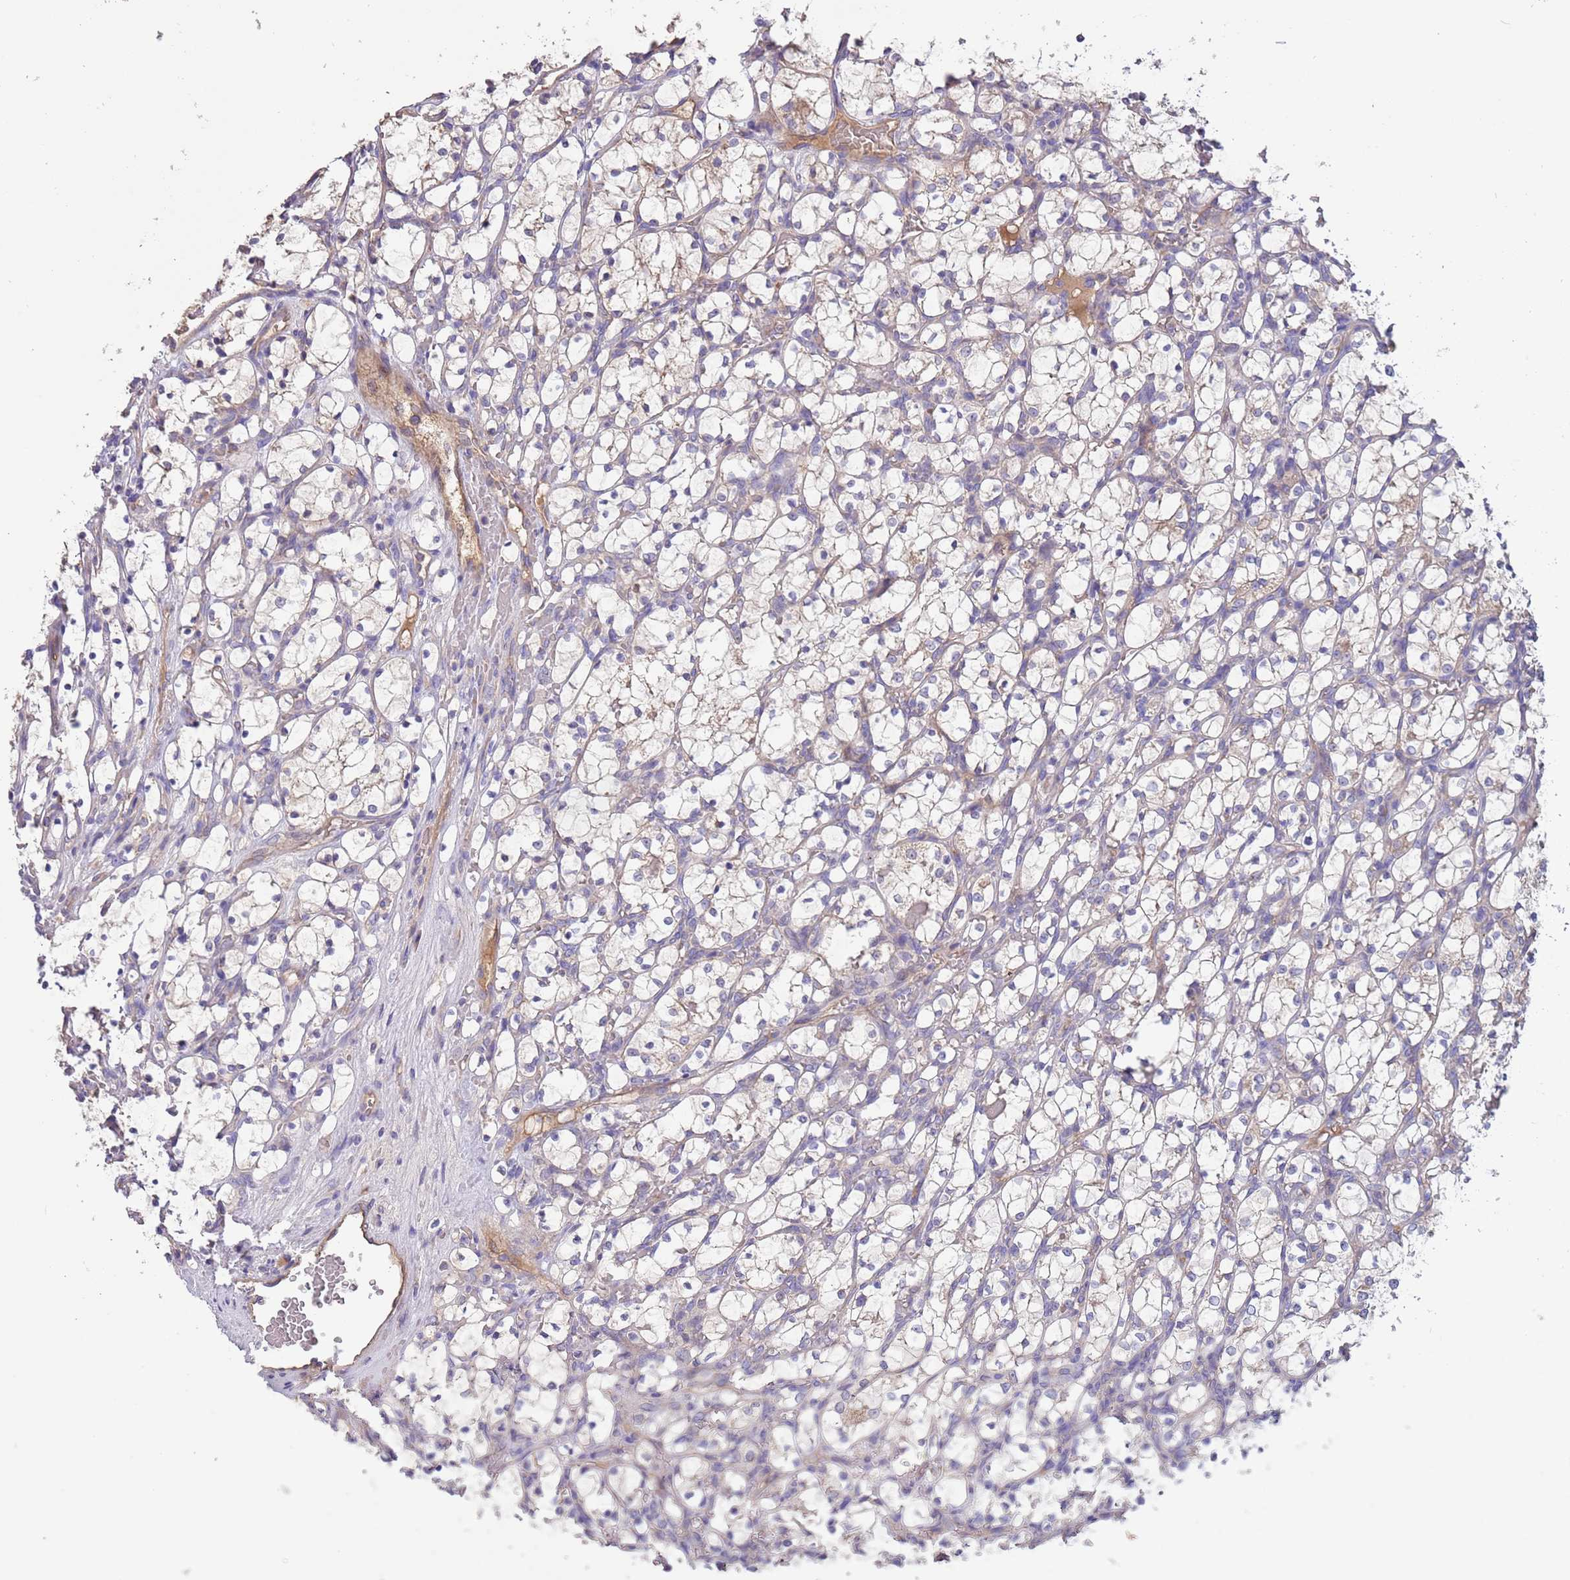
{"staining": {"intensity": "negative", "quantity": "none", "location": "none"}, "tissue": "renal cancer", "cell_type": "Tumor cells", "image_type": "cancer", "snomed": [{"axis": "morphology", "description": "Adenocarcinoma, NOS"}, {"axis": "topography", "description": "Kidney"}], "caption": "Renal cancer was stained to show a protein in brown. There is no significant expression in tumor cells. The staining was performed using DAB to visualize the protein expression in brown, while the nuclei were stained in blue with hematoxylin (Magnification: 20x).", "gene": "TRMO", "patient": {"sex": "female", "age": 69}}